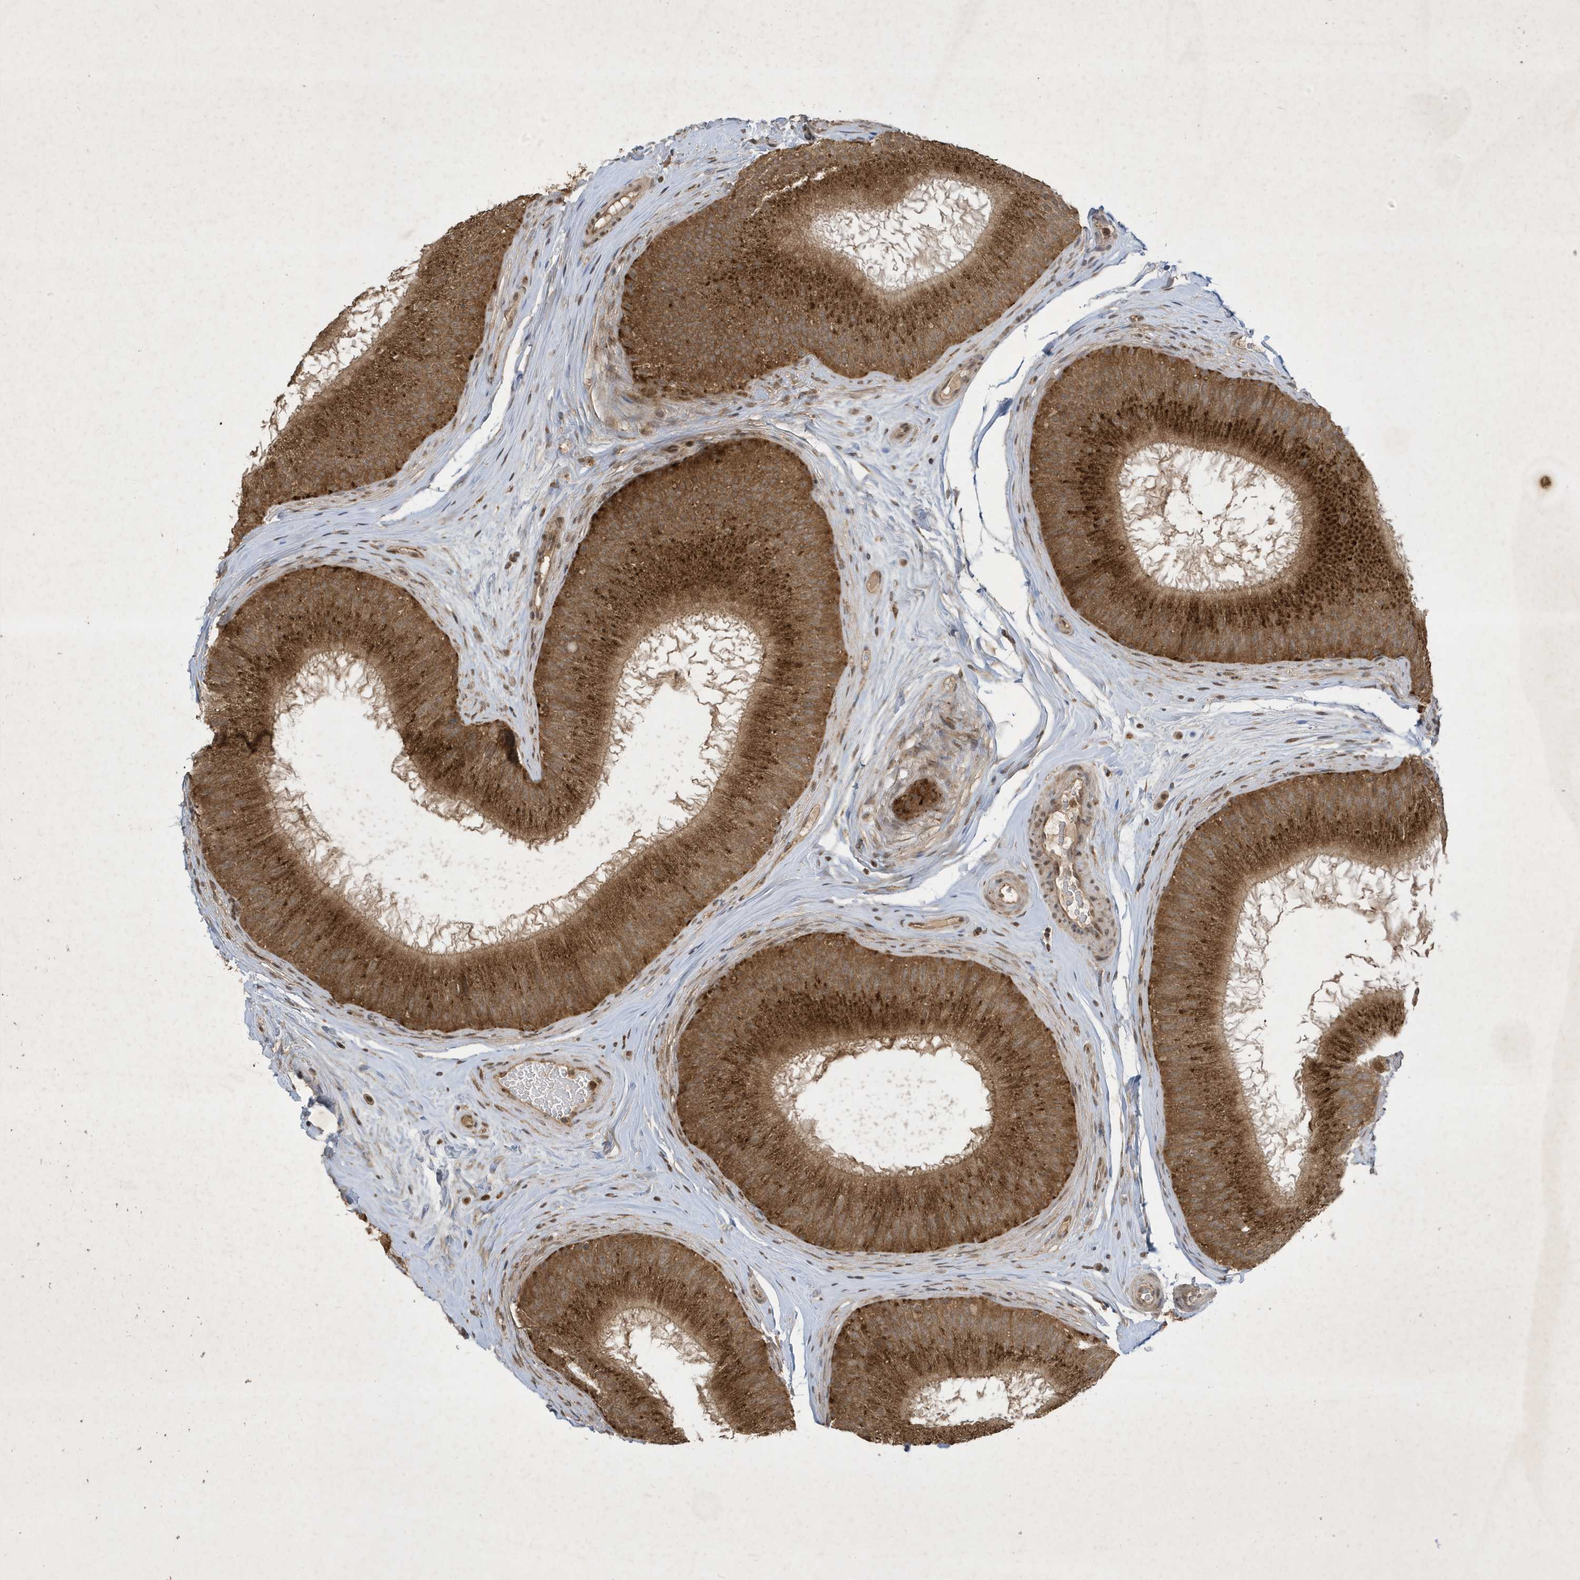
{"staining": {"intensity": "strong", "quantity": ">75%", "location": "cytoplasmic/membranous,nuclear"}, "tissue": "epididymis", "cell_type": "Glandular cells", "image_type": "normal", "snomed": [{"axis": "morphology", "description": "Normal tissue, NOS"}, {"axis": "topography", "description": "Epididymis"}], "caption": "The micrograph reveals immunohistochemical staining of normal epididymis. There is strong cytoplasmic/membranous,nuclear expression is seen in about >75% of glandular cells. (IHC, brightfield microscopy, high magnification).", "gene": "STX10", "patient": {"sex": "male", "age": 45}}